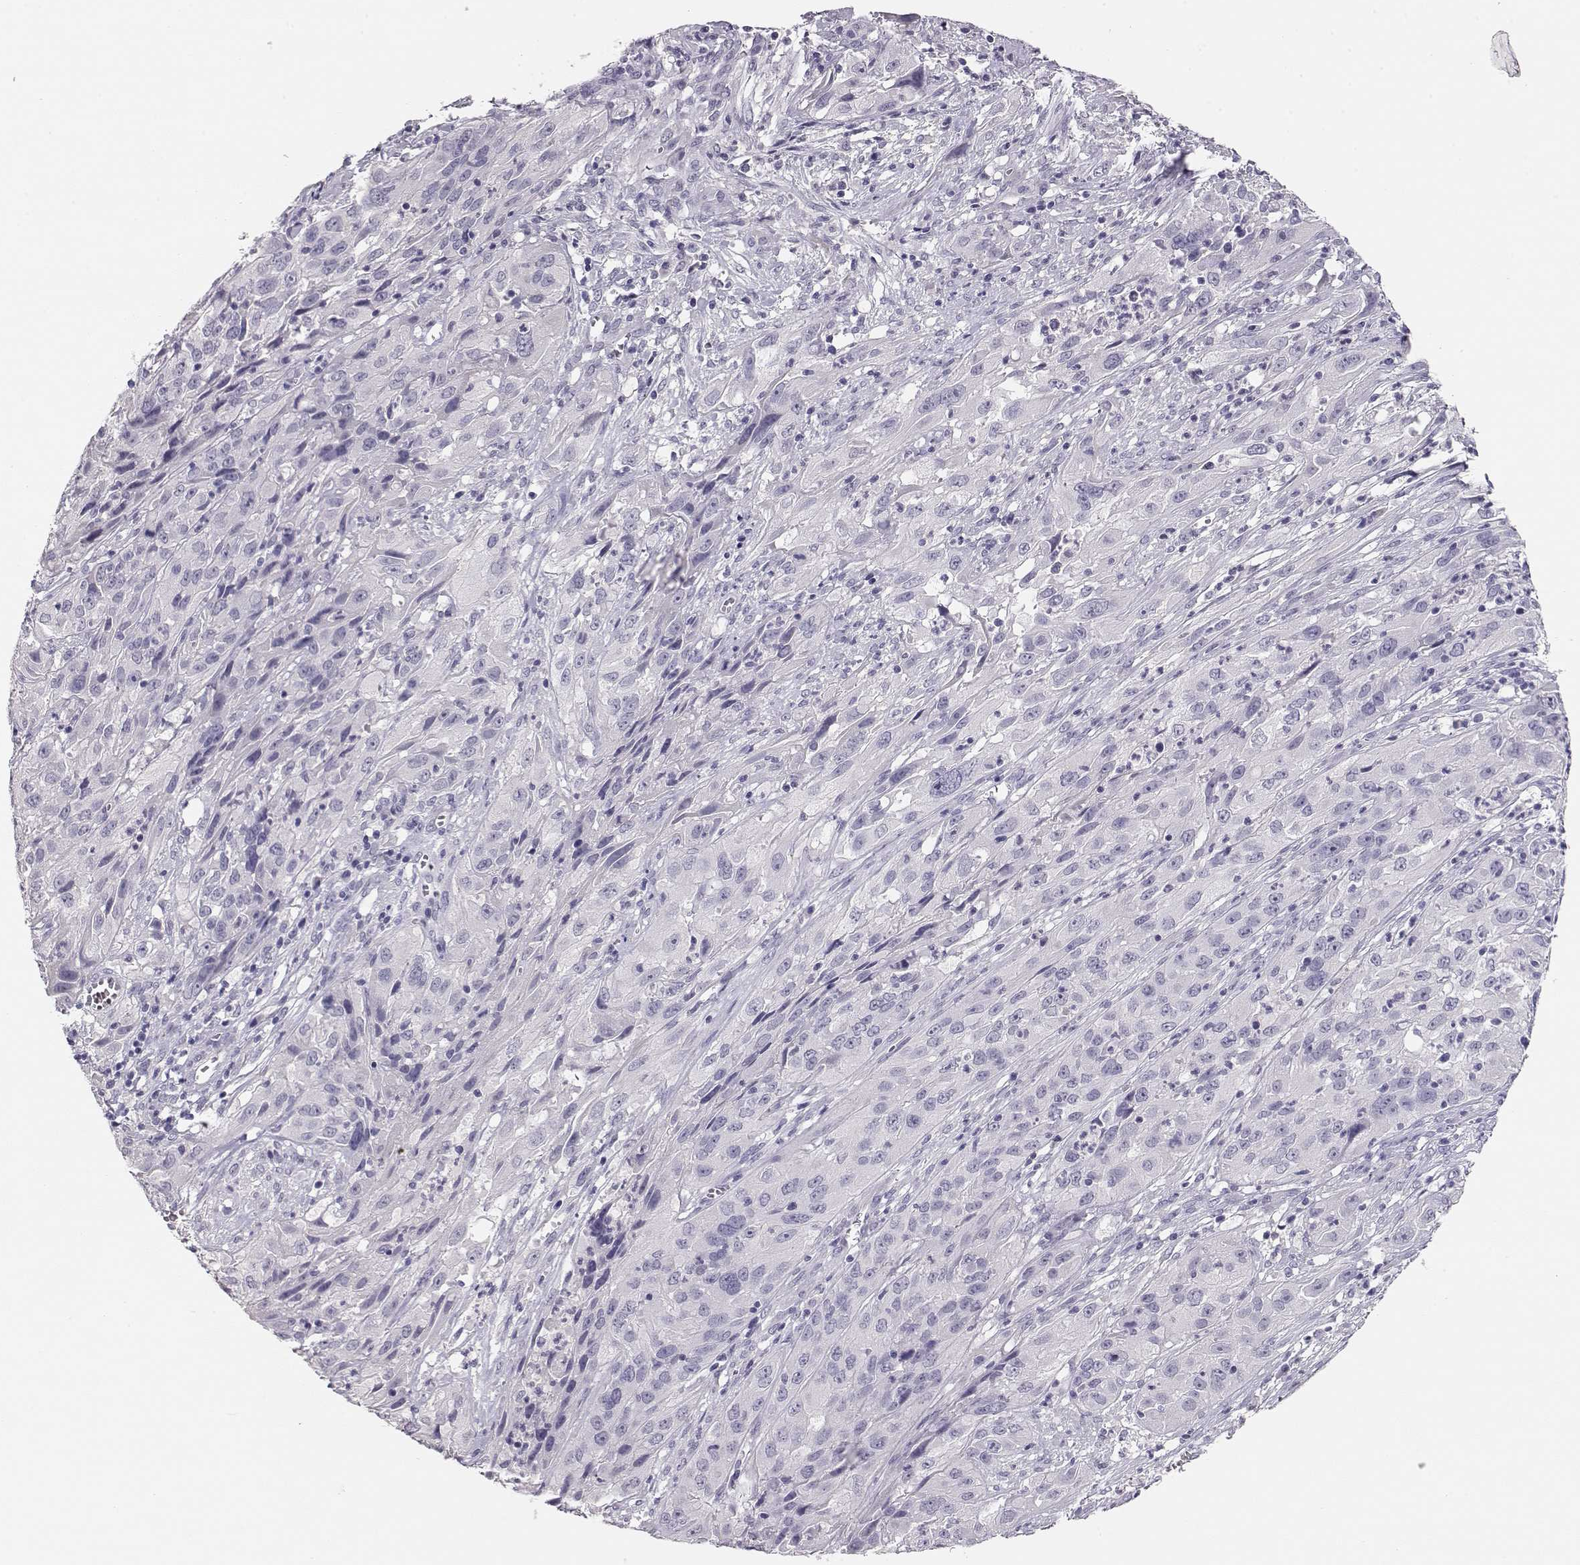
{"staining": {"intensity": "negative", "quantity": "none", "location": "none"}, "tissue": "cervical cancer", "cell_type": "Tumor cells", "image_type": "cancer", "snomed": [{"axis": "morphology", "description": "Squamous cell carcinoma, NOS"}, {"axis": "topography", "description": "Cervix"}], "caption": "Image shows no significant protein staining in tumor cells of cervical cancer. The staining was performed using DAB (3,3'-diaminobenzidine) to visualize the protein expression in brown, while the nuclei were stained in blue with hematoxylin (Magnification: 20x).", "gene": "MAGEC1", "patient": {"sex": "female", "age": 32}}